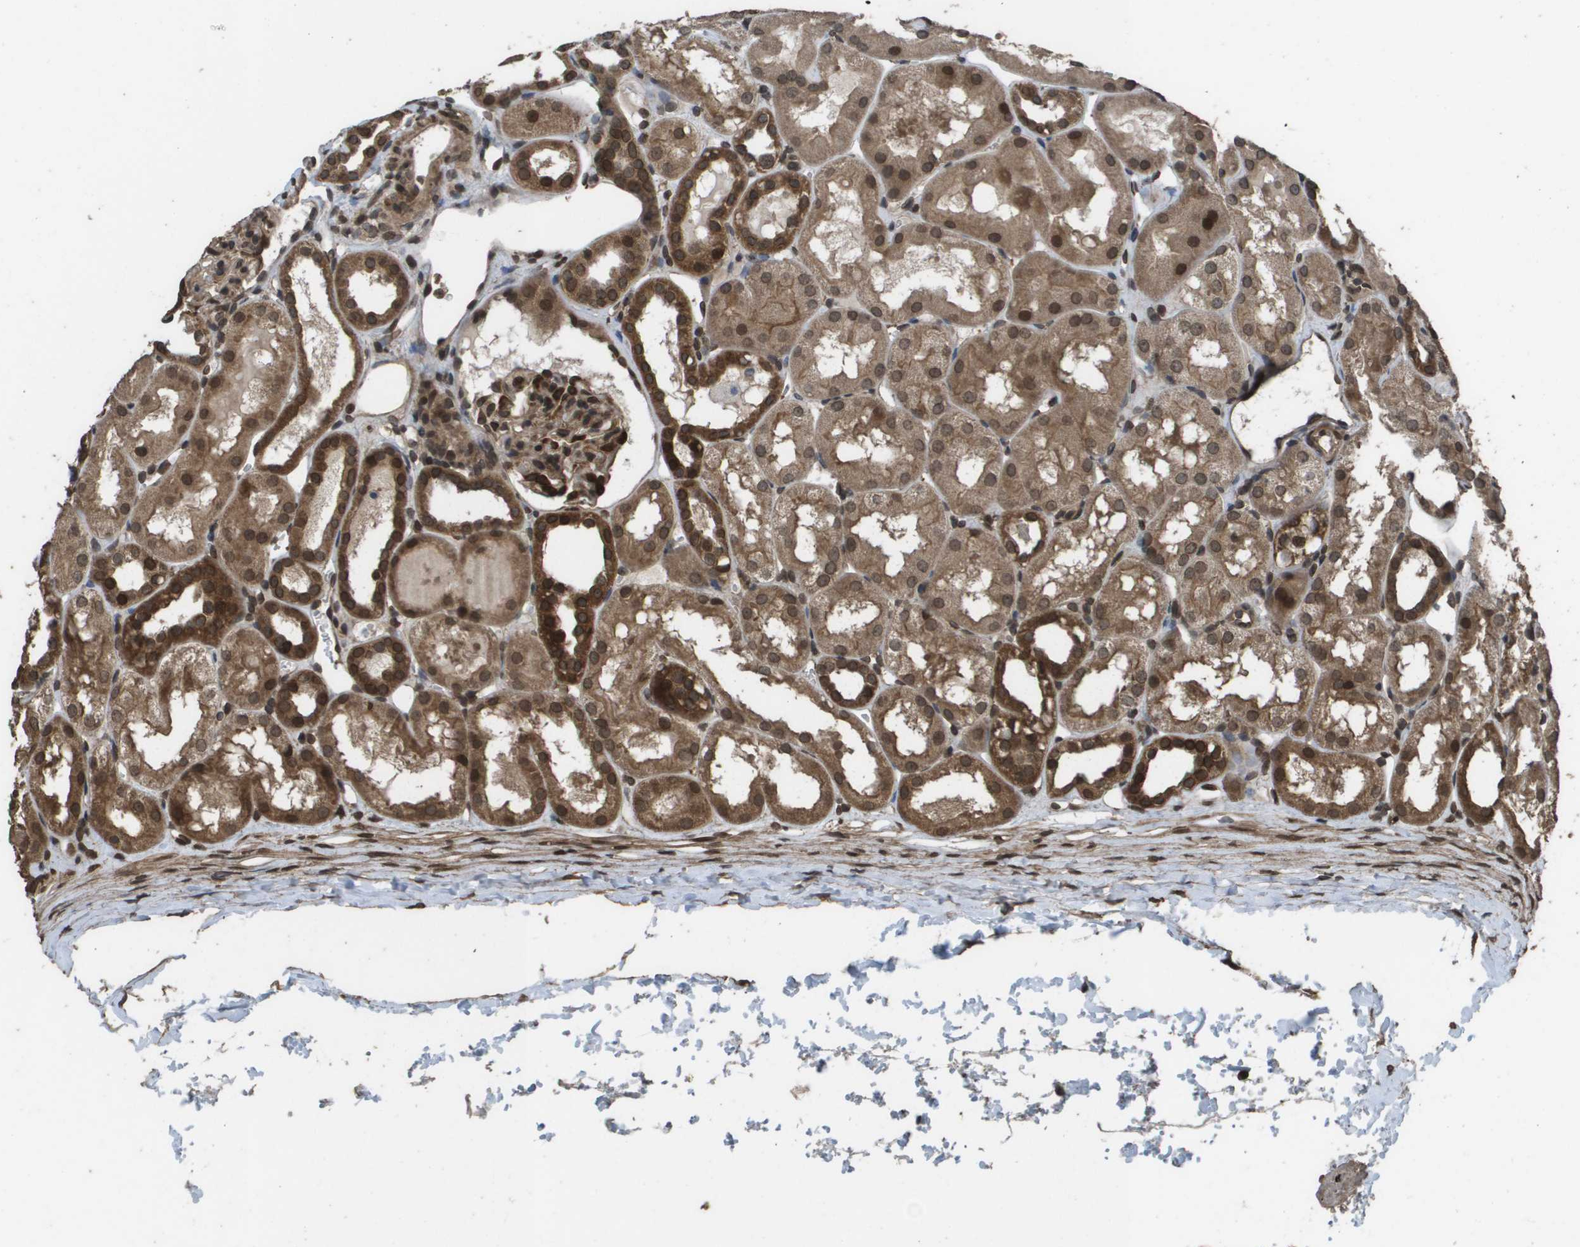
{"staining": {"intensity": "strong", "quantity": "25%-75%", "location": "cytoplasmic/membranous,nuclear"}, "tissue": "kidney", "cell_type": "Cells in glomeruli", "image_type": "normal", "snomed": [{"axis": "morphology", "description": "Normal tissue, NOS"}, {"axis": "topography", "description": "Kidney"}, {"axis": "topography", "description": "Urinary bladder"}], "caption": "A brown stain highlights strong cytoplasmic/membranous,nuclear staining of a protein in cells in glomeruli of benign kidney. The staining is performed using DAB brown chromogen to label protein expression. The nuclei are counter-stained blue using hematoxylin.", "gene": "AXIN2", "patient": {"sex": "male", "age": 16}}